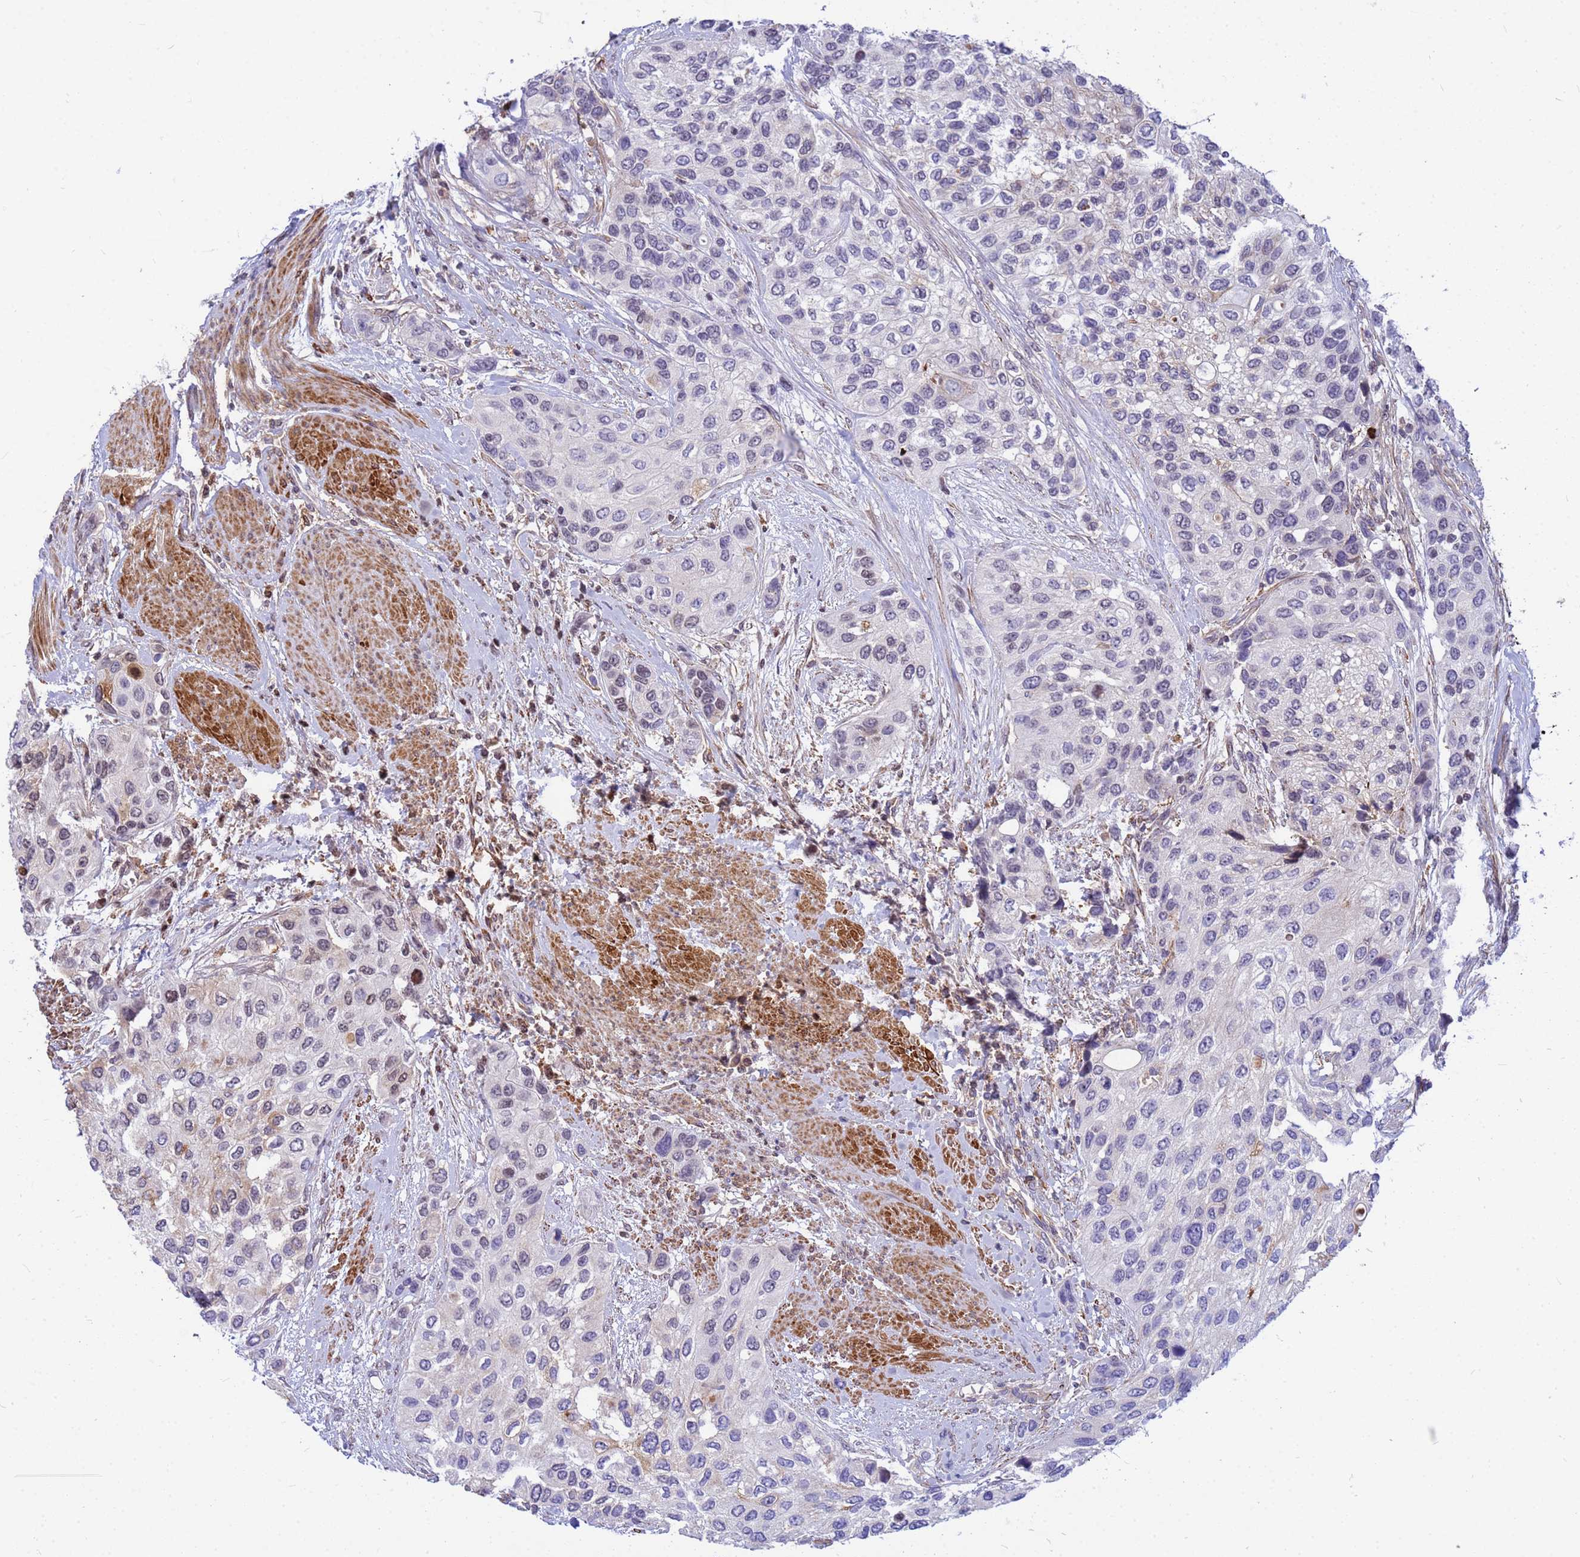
{"staining": {"intensity": "moderate", "quantity": "<25%", "location": "cytoplasmic/membranous"}, "tissue": "urothelial cancer", "cell_type": "Tumor cells", "image_type": "cancer", "snomed": [{"axis": "morphology", "description": "Normal tissue, NOS"}, {"axis": "morphology", "description": "Urothelial carcinoma, High grade"}, {"axis": "topography", "description": "Vascular tissue"}, {"axis": "topography", "description": "Urinary bladder"}], "caption": "Urothelial carcinoma (high-grade) stained with immunohistochemistry reveals moderate cytoplasmic/membranous positivity in approximately <25% of tumor cells.", "gene": "ORM1", "patient": {"sex": "female", "age": 56}}